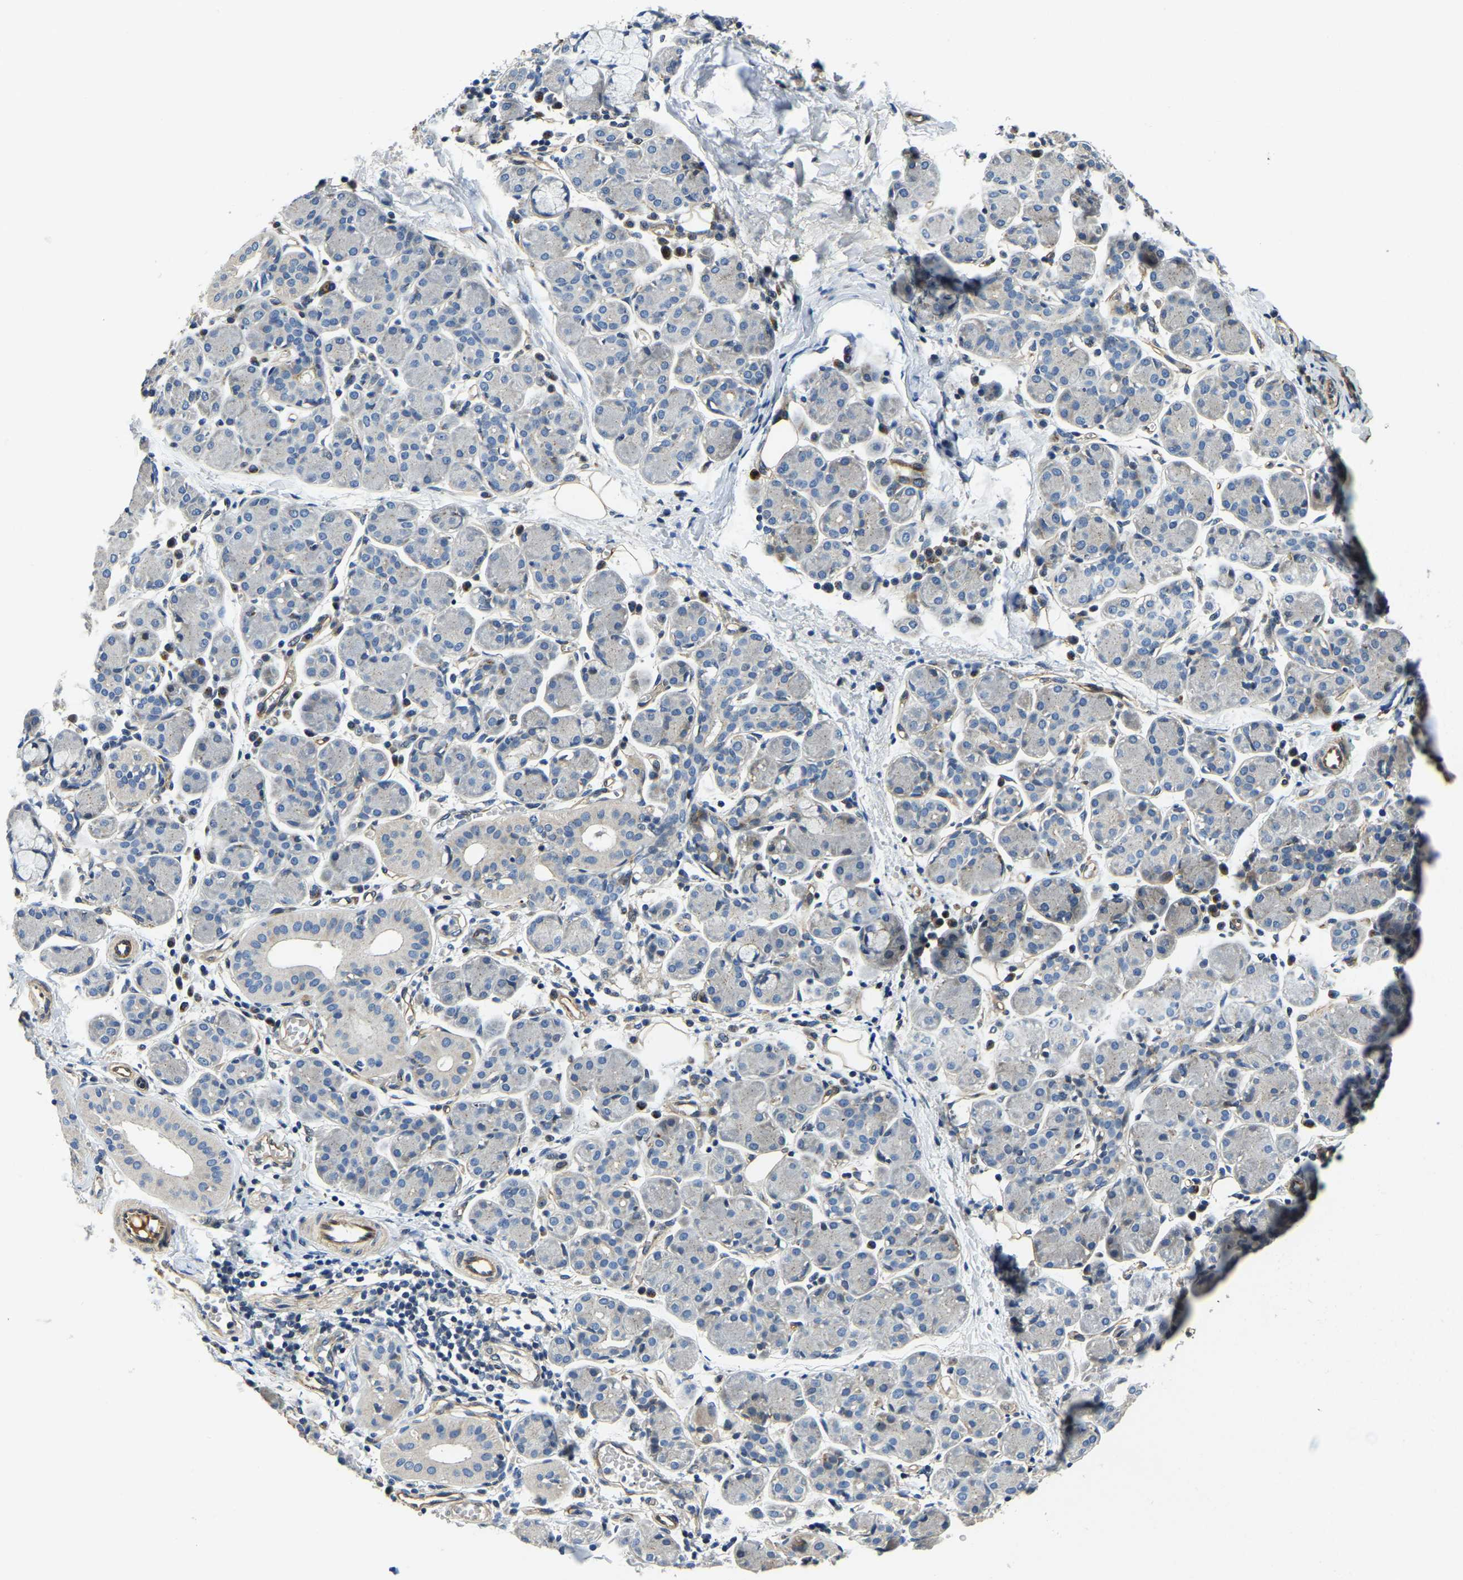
{"staining": {"intensity": "negative", "quantity": "none", "location": "none"}, "tissue": "salivary gland", "cell_type": "Glandular cells", "image_type": "normal", "snomed": [{"axis": "morphology", "description": "Normal tissue, NOS"}, {"axis": "morphology", "description": "Inflammation, NOS"}, {"axis": "topography", "description": "Lymph node"}, {"axis": "topography", "description": "Salivary gland"}], "caption": "Image shows no protein expression in glandular cells of benign salivary gland. (DAB (3,3'-diaminobenzidine) IHC with hematoxylin counter stain).", "gene": "RNF39", "patient": {"sex": "male", "age": 3}}